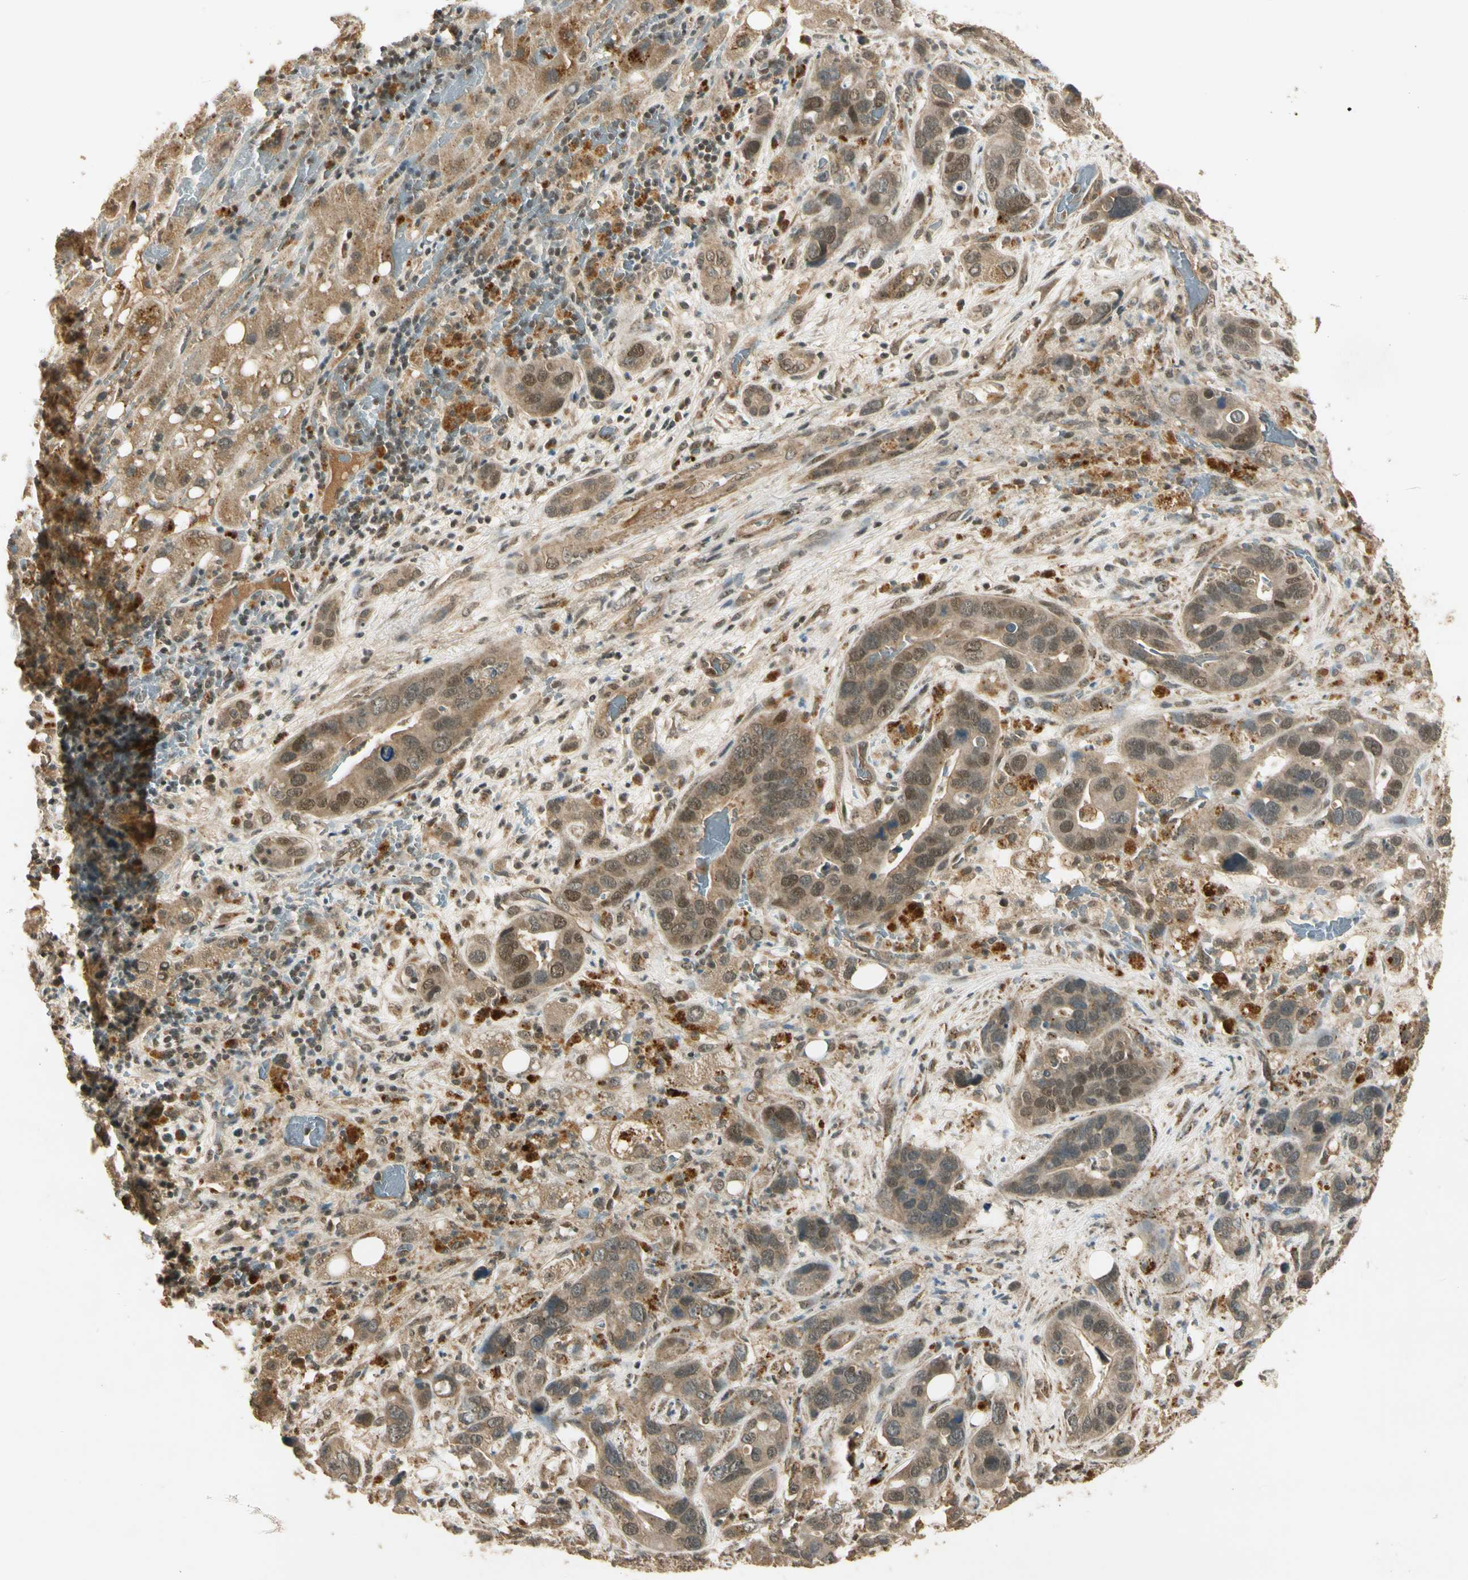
{"staining": {"intensity": "moderate", "quantity": ">75%", "location": "cytoplasmic/membranous,nuclear"}, "tissue": "liver cancer", "cell_type": "Tumor cells", "image_type": "cancer", "snomed": [{"axis": "morphology", "description": "Cholangiocarcinoma"}, {"axis": "topography", "description": "Liver"}], "caption": "An immunohistochemistry (IHC) histopathology image of neoplastic tissue is shown. Protein staining in brown highlights moderate cytoplasmic/membranous and nuclear positivity in liver cholangiocarcinoma within tumor cells.", "gene": "GMEB2", "patient": {"sex": "female", "age": 65}}